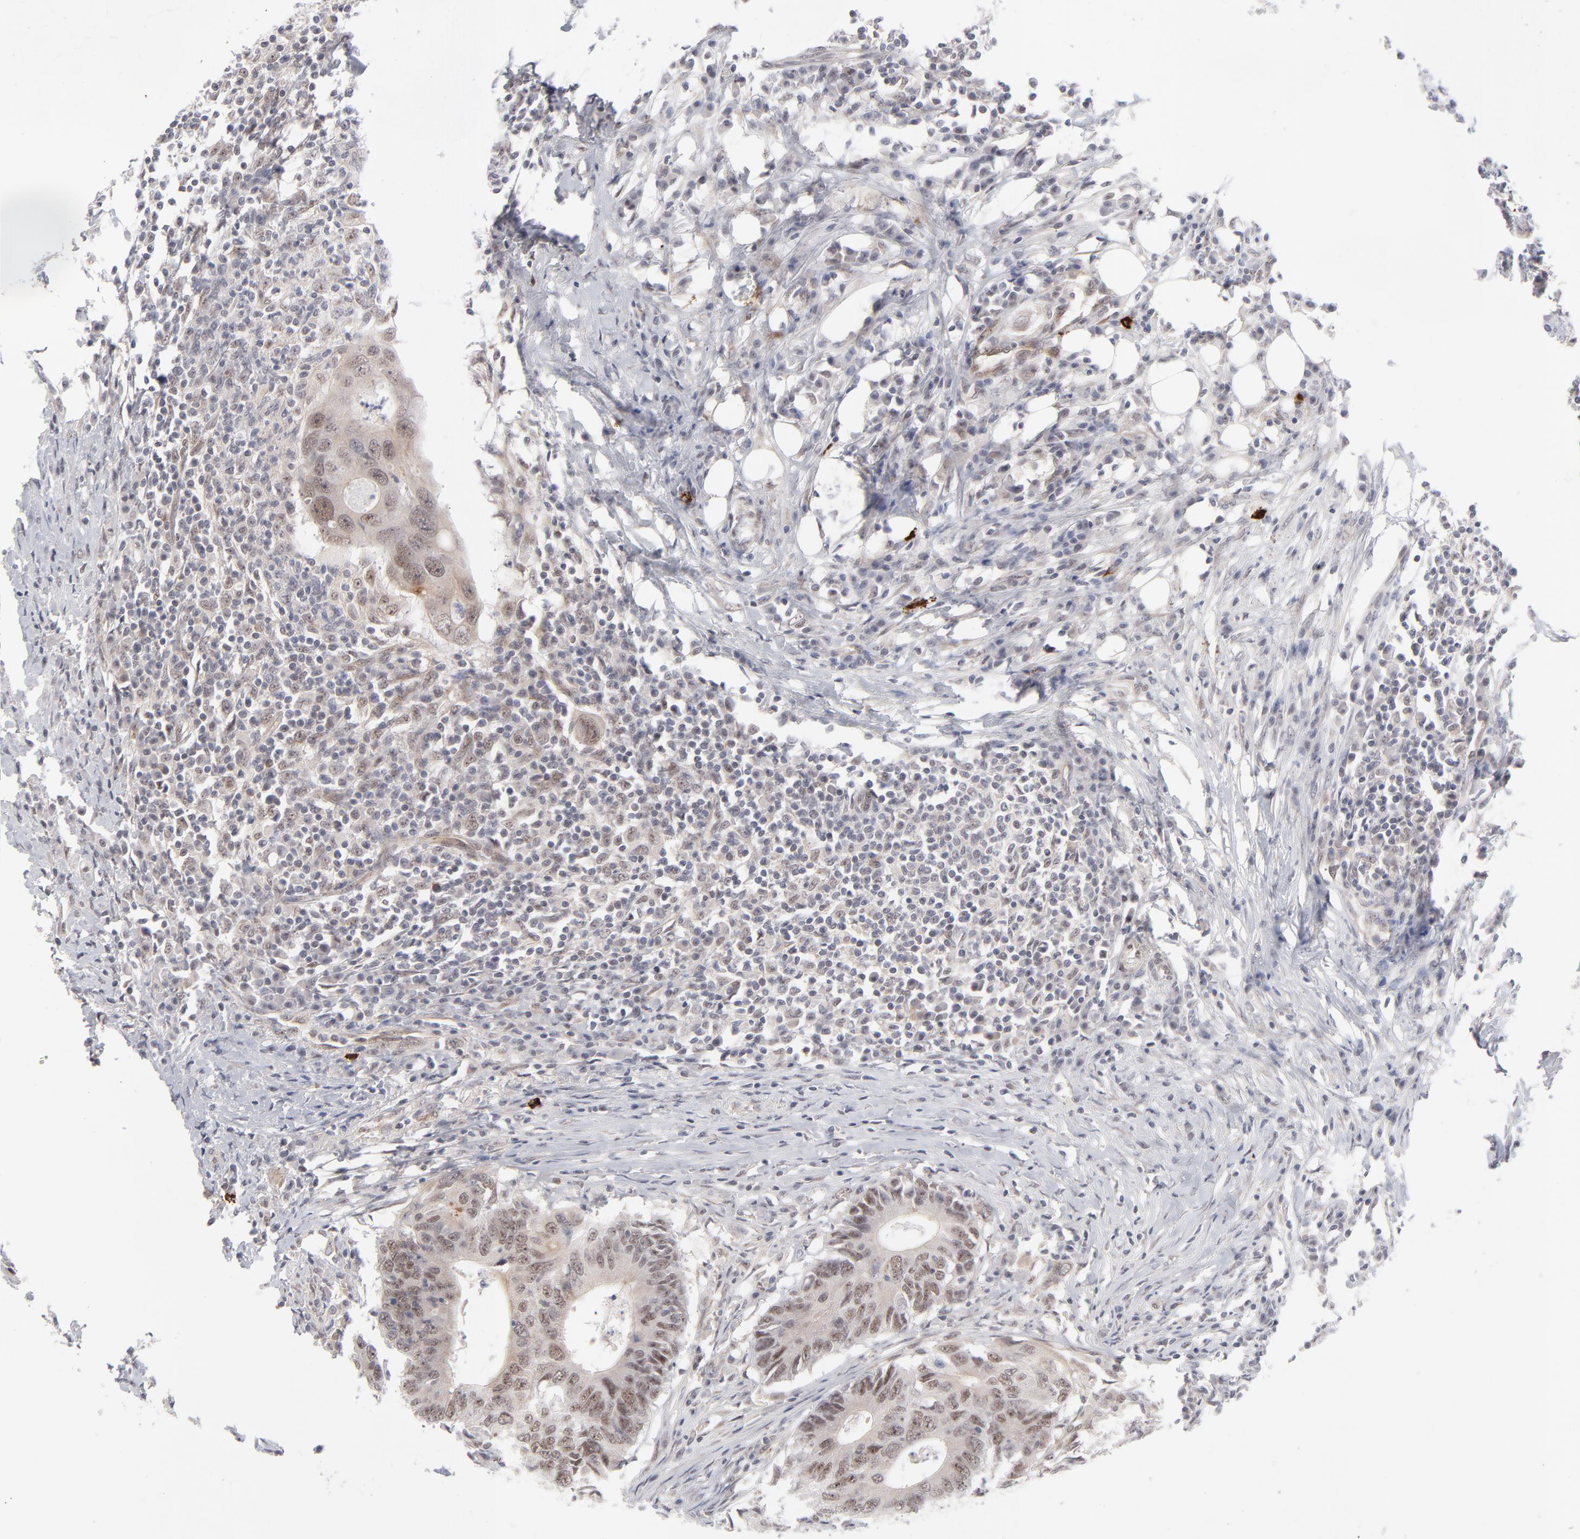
{"staining": {"intensity": "weak", "quantity": ">75%", "location": "cytoplasmic/membranous,nuclear"}, "tissue": "colorectal cancer", "cell_type": "Tumor cells", "image_type": "cancer", "snomed": [{"axis": "morphology", "description": "Adenocarcinoma, NOS"}, {"axis": "topography", "description": "Colon"}], "caption": "Human colorectal cancer stained for a protein (brown) exhibits weak cytoplasmic/membranous and nuclear positive expression in about >75% of tumor cells.", "gene": "NBN", "patient": {"sex": "male", "age": 71}}